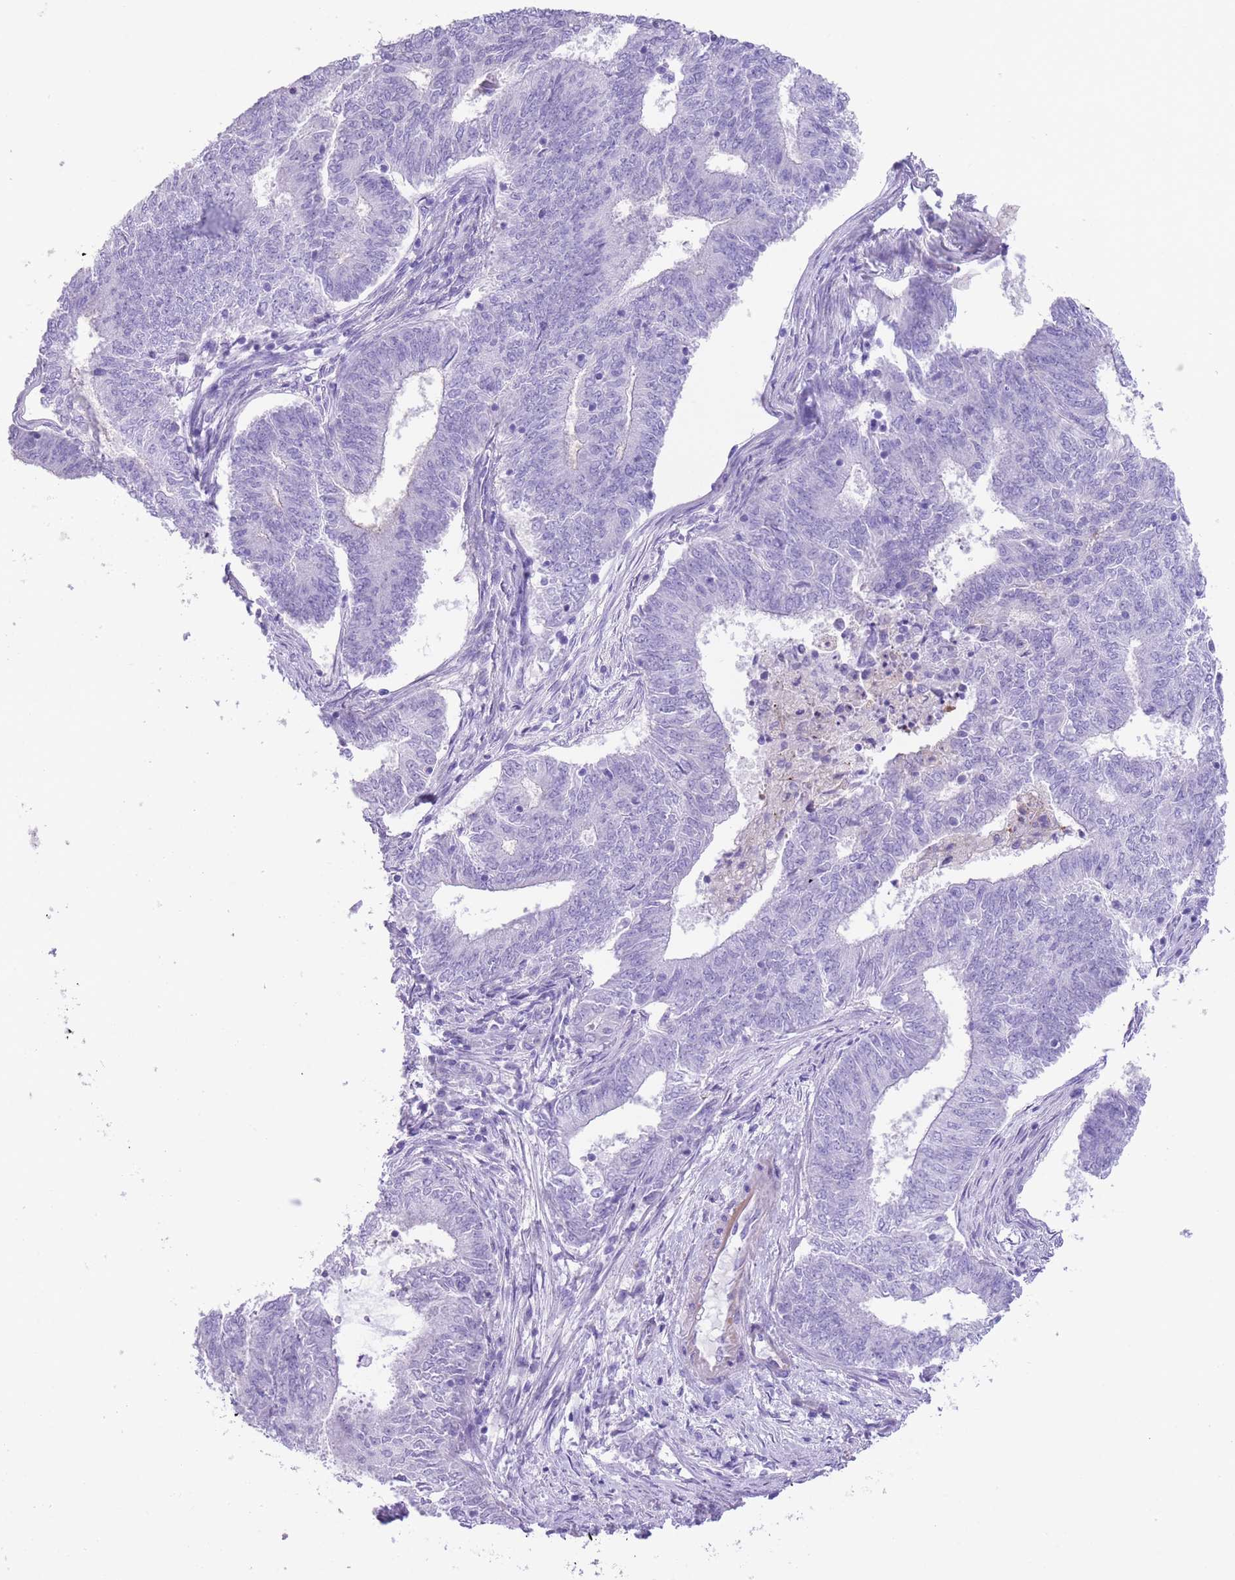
{"staining": {"intensity": "negative", "quantity": "none", "location": "none"}, "tissue": "endometrial cancer", "cell_type": "Tumor cells", "image_type": "cancer", "snomed": [{"axis": "morphology", "description": "Adenocarcinoma, NOS"}, {"axis": "topography", "description": "Endometrium"}], "caption": "This photomicrograph is of endometrial adenocarcinoma stained with immunohistochemistry to label a protein in brown with the nuclei are counter-stained blue. There is no expression in tumor cells. The staining is performed using DAB (3,3'-diaminobenzidine) brown chromogen with nuclei counter-stained in using hematoxylin.", "gene": "RAI2", "patient": {"sex": "female", "age": 62}}